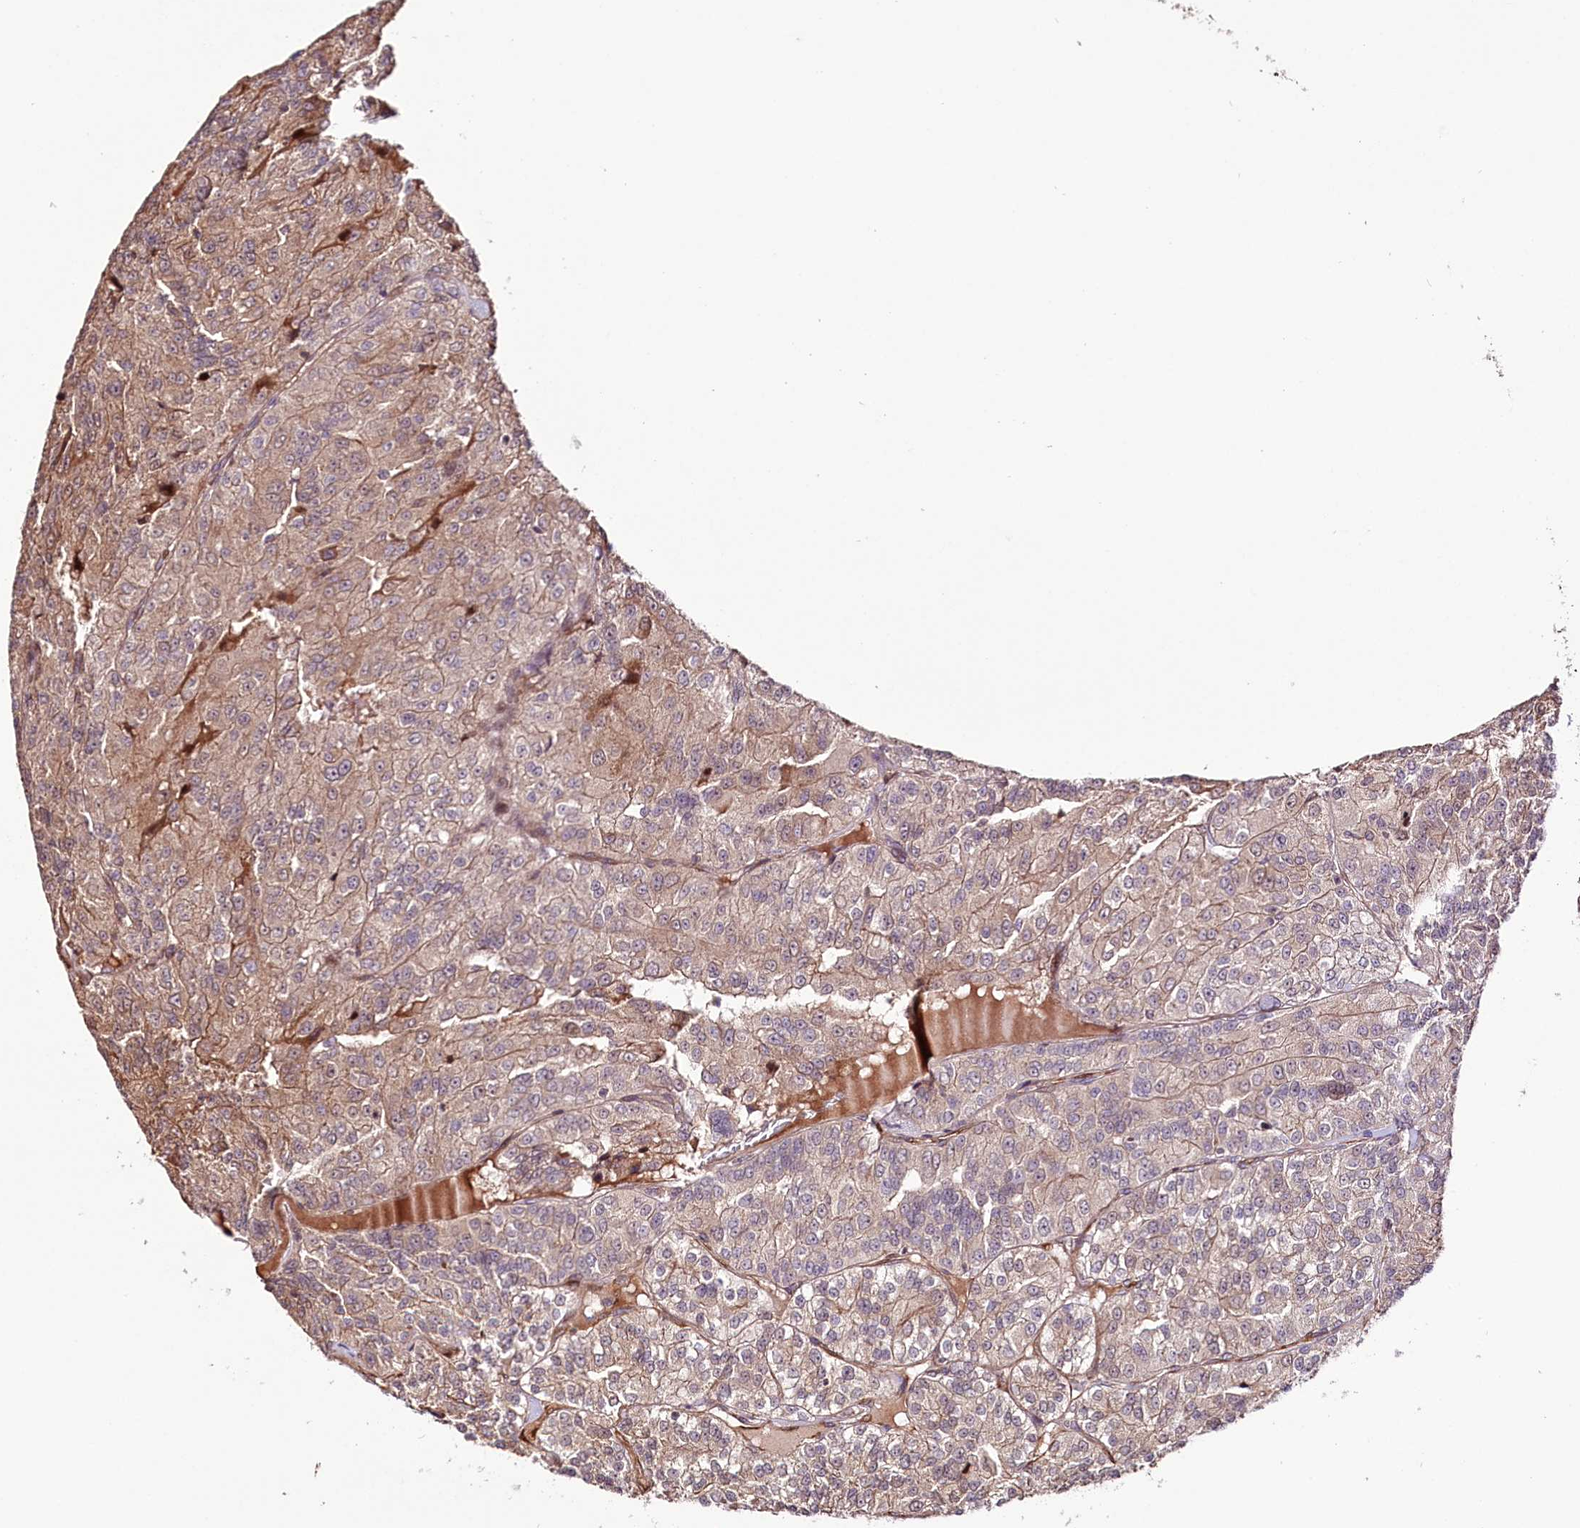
{"staining": {"intensity": "weak", "quantity": "25%-75%", "location": "cytoplasmic/membranous,nuclear"}, "tissue": "renal cancer", "cell_type": "Tumor cells", "image_type": "cancer", "snomed": [{"axis": "morphology", "description": "Adenocarcinoma, NOS"}, {"axis": "topography", "description": "Kidney"}], "caption": "A photomicrograph of human renal cancer stained for a protein reveals weak cytoplasmic/membranous and nuclear brown staining in tumor cells.", "gene": "CUTC", "patient": {"sex": "female", "age": 63}}